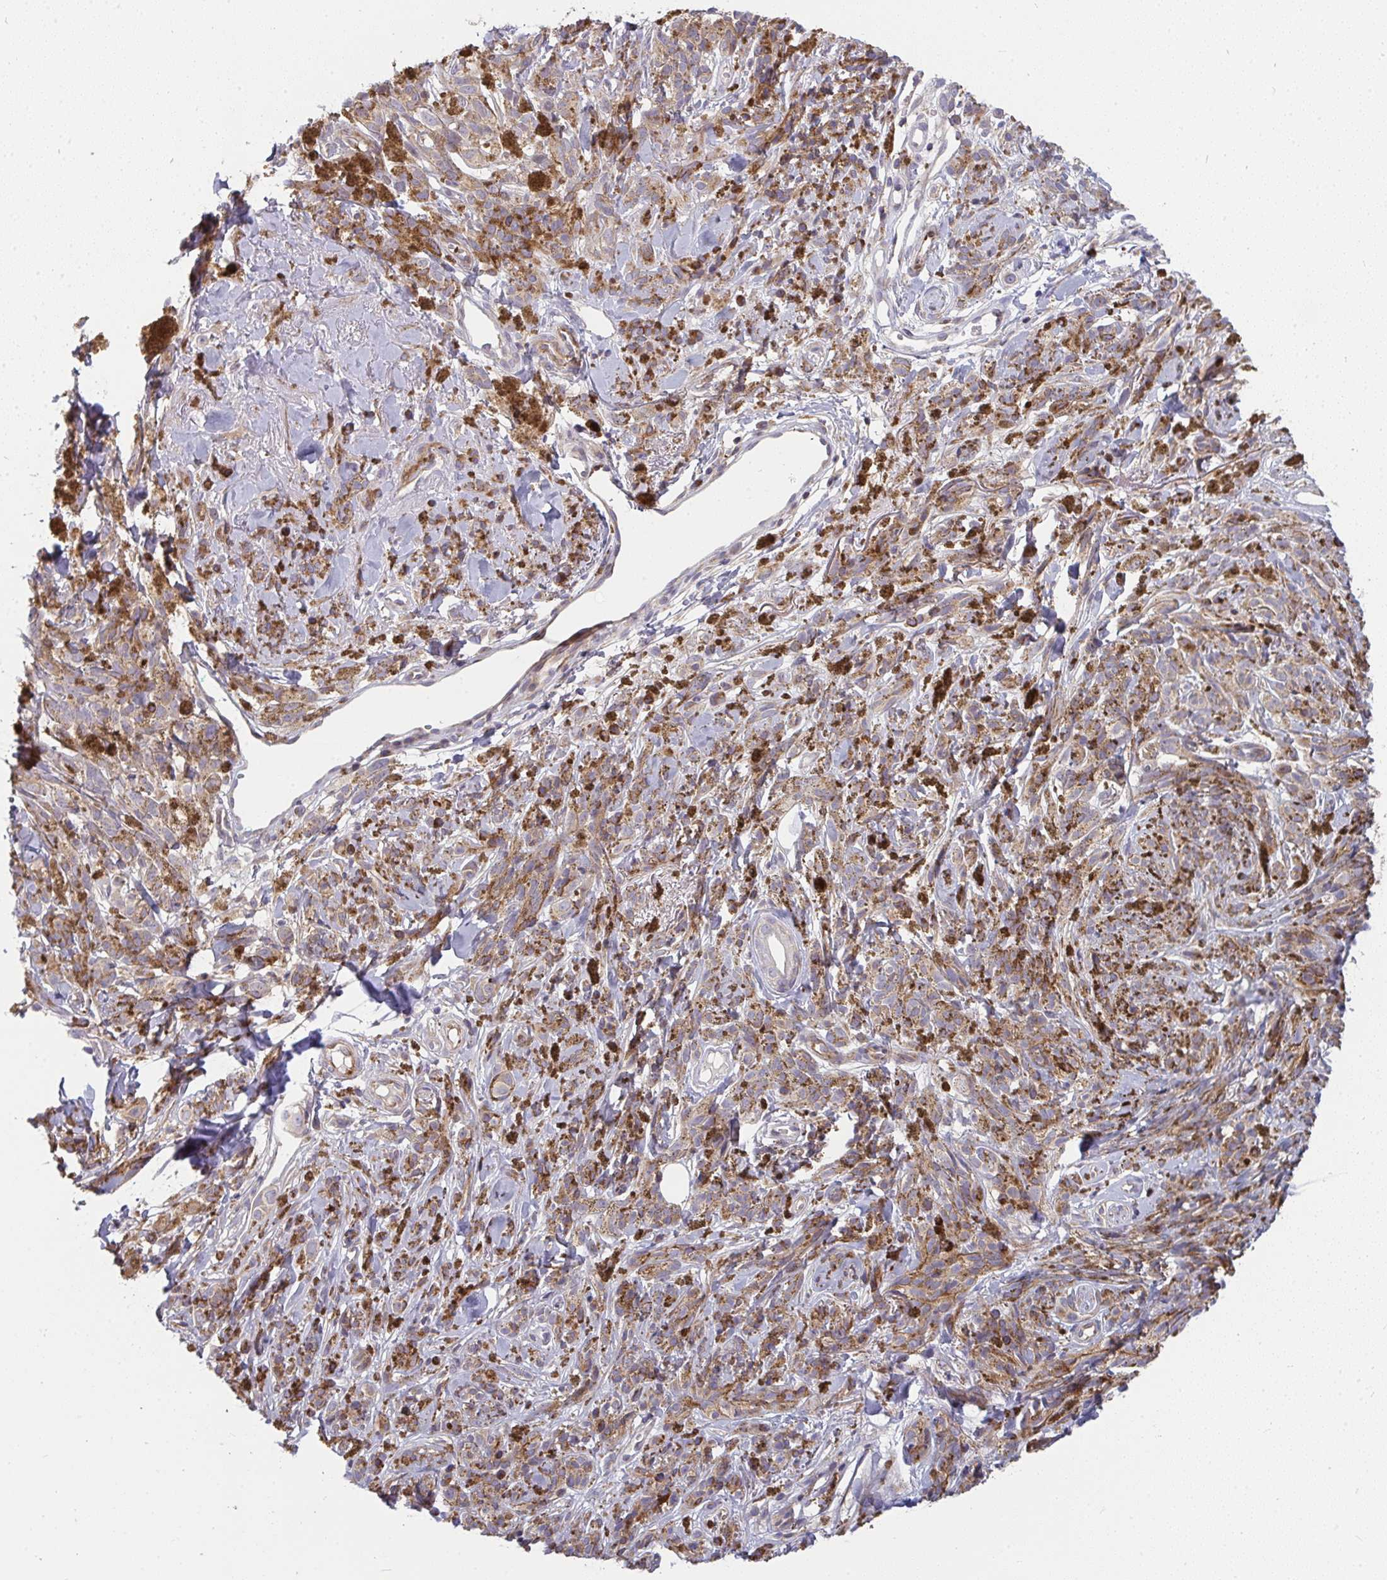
{"staining": {"intensity": "moderate", "quantity": "25%-75%", "location": "cytoplasmic/membranous"}, "tissue": "melanoma", "cell_type": "Tumor cells", "image_type": "cancer", "snomed": [{"axis": "morphology", "description": "Malignant melanoma, NOS"}, {"axis": "topography", "description": "Skin"}], "caption": "Malignant melanoma was stained to show a protein in brown. There is medium levels of moderate cytoplasmic/membranous staining in approximately 25%-75% of tumor cells.", "gene": "CSF3R", "patient": {"sex": "male", "age": 85}}